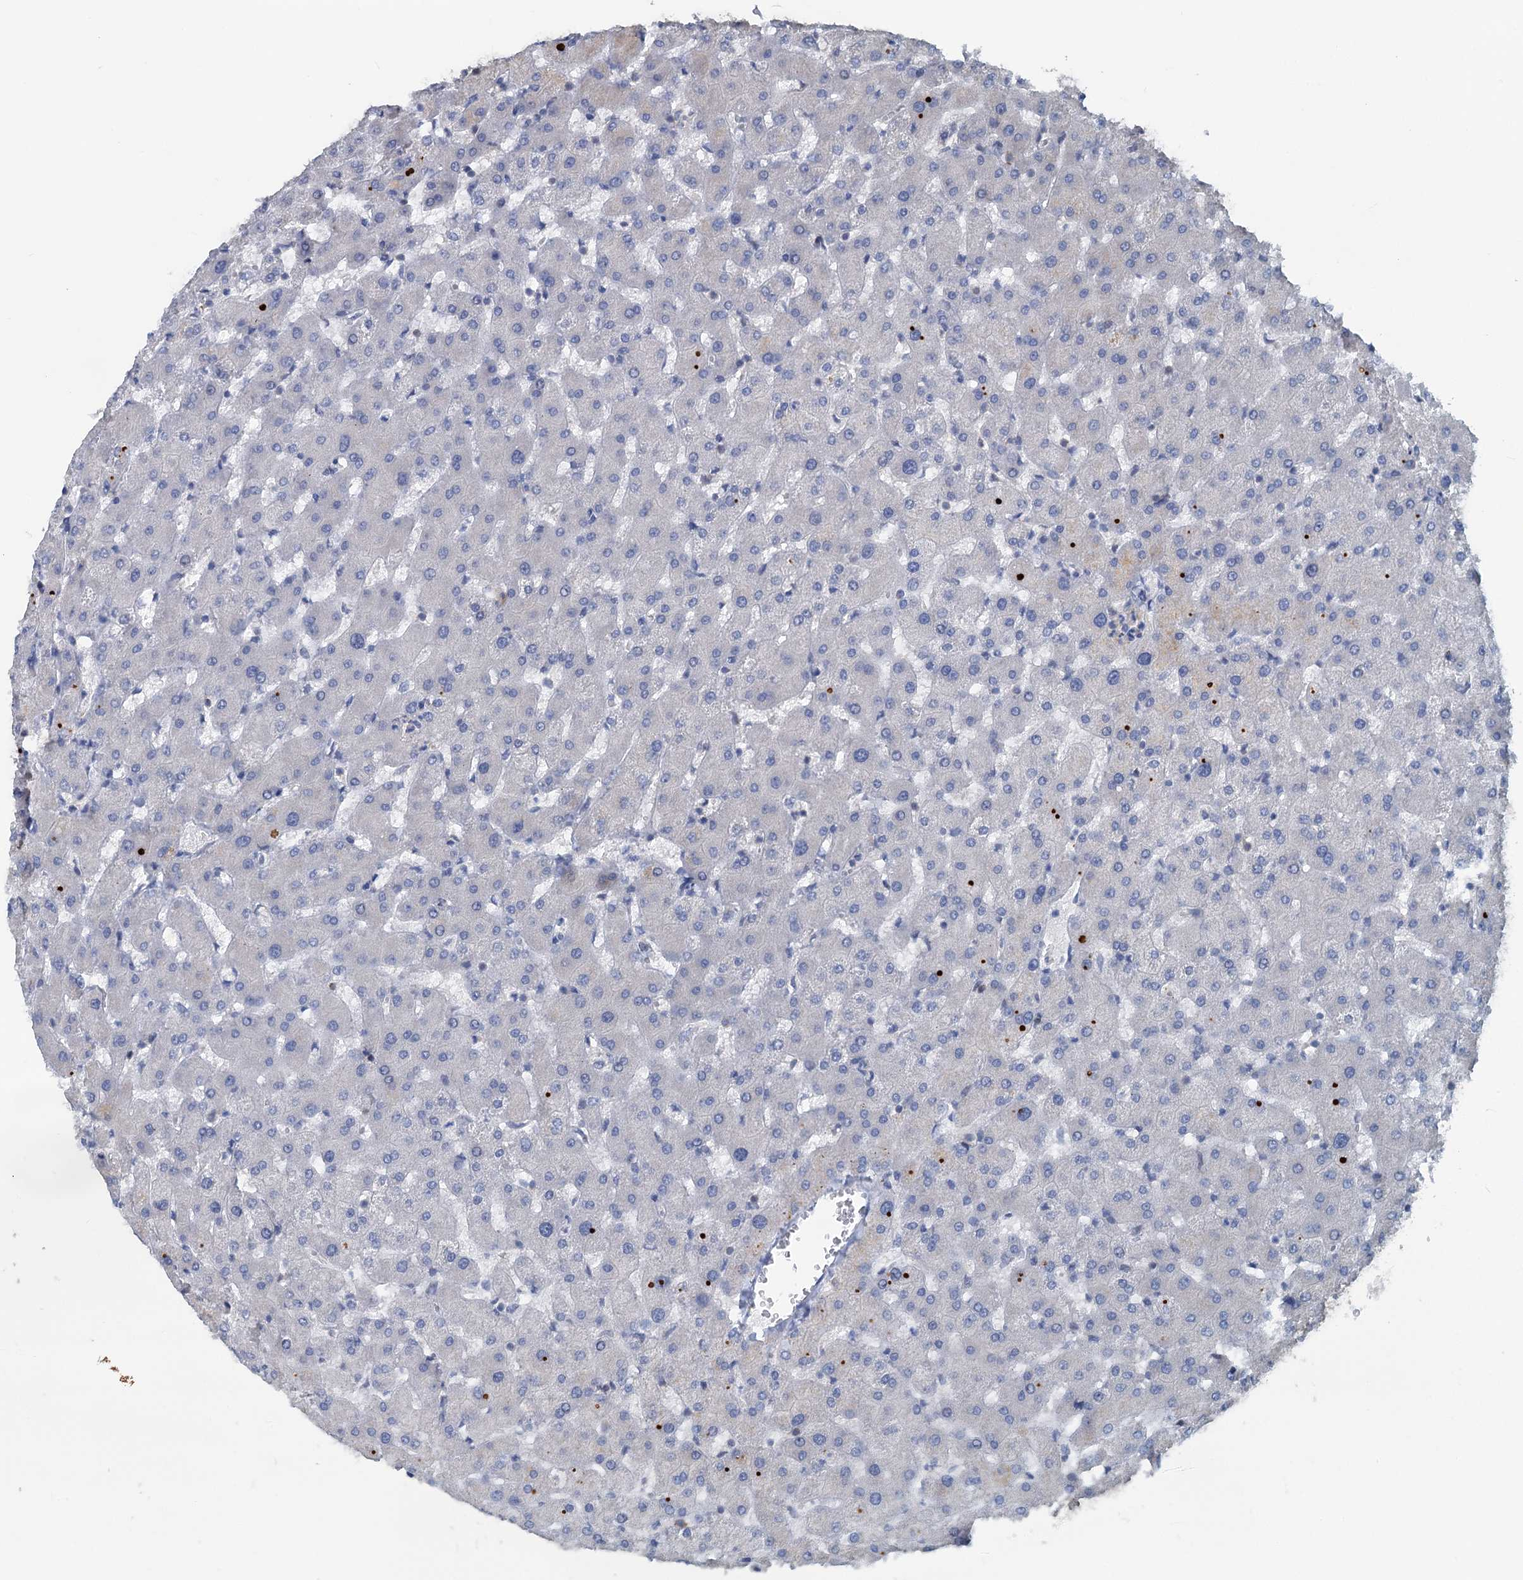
{"staining": {"intensity": "negative", "quantity": "none", "location": "none"}, "tissue": "liver", "cell_type": "Cholangiocytes", "image_type": "normal", "snomed": [{"axis": "morphology", "description": "Normal tissue, NOS"}, {"axis": "topography", "description": "Liver"}], "caption": "Immunohistochemistry micrograph of unremarkable human liver stained for a protein (brown), which demonstrates no positivity in cholangiocytes. The staining is performed using DAB brown chromogen with nuclei counter-stained in using hematoxylin.", "gene": "TEDC1", "patient": {"sex": "female", "age": 63}}